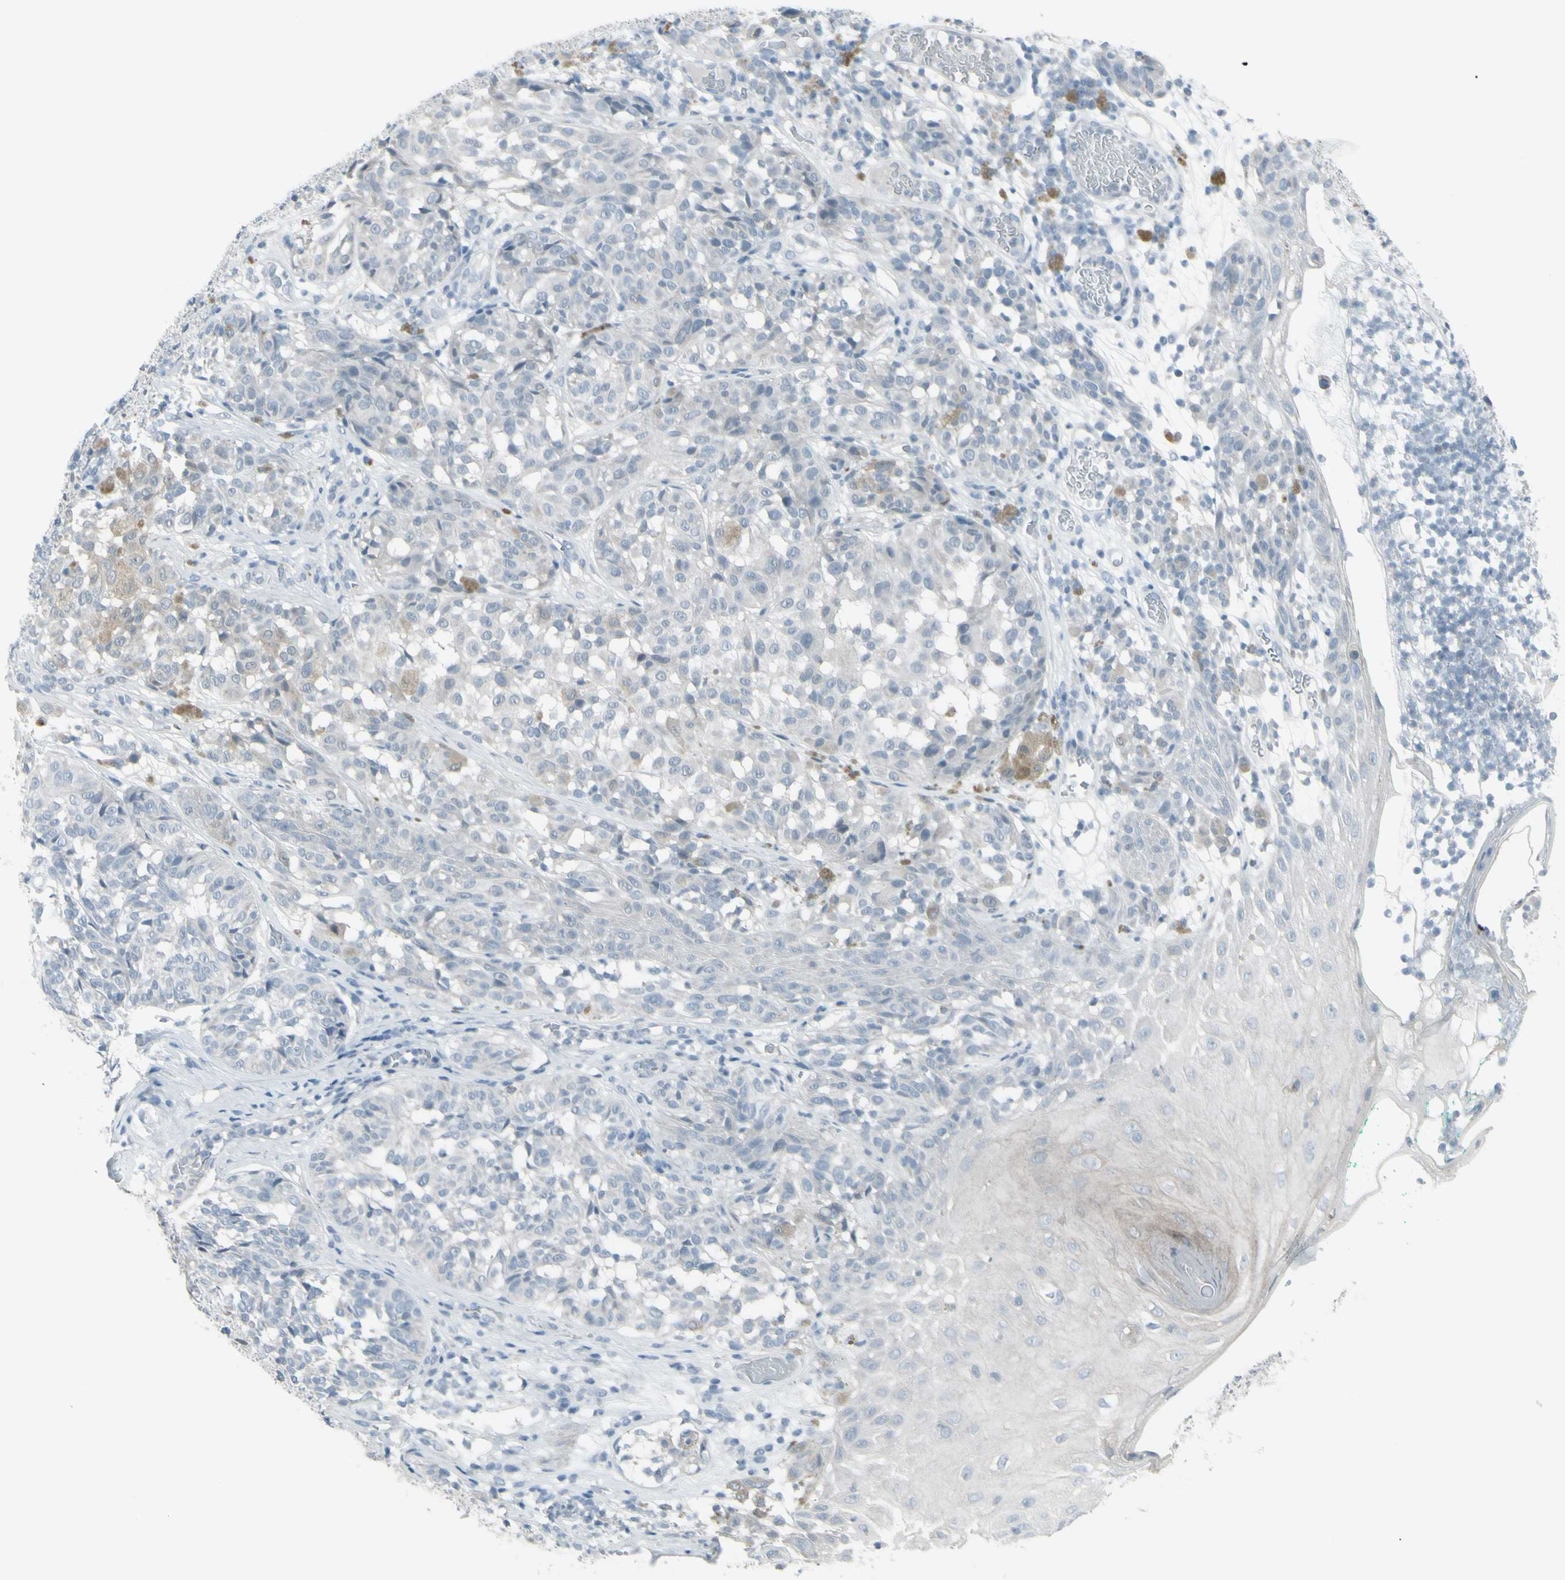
{"staining": {"intensity": "weak", "quantity": "<25%", "location": "cytoplasmic/membranous"}, "tissue": "melanoma", "cell_type": "Tumor cells", "image_type": "cancer", "snomed": [{"axis": "morphology", "description": "Malignant melanoma, NOS"}, {"axis": "topography", "description": "Skin"}], "caption": "A micrograph of melanoma stained for a protein reveals no brown staining in tumor cells.", "gene": "RAB3A", "patient": {"sex": "female", "age": 46}}